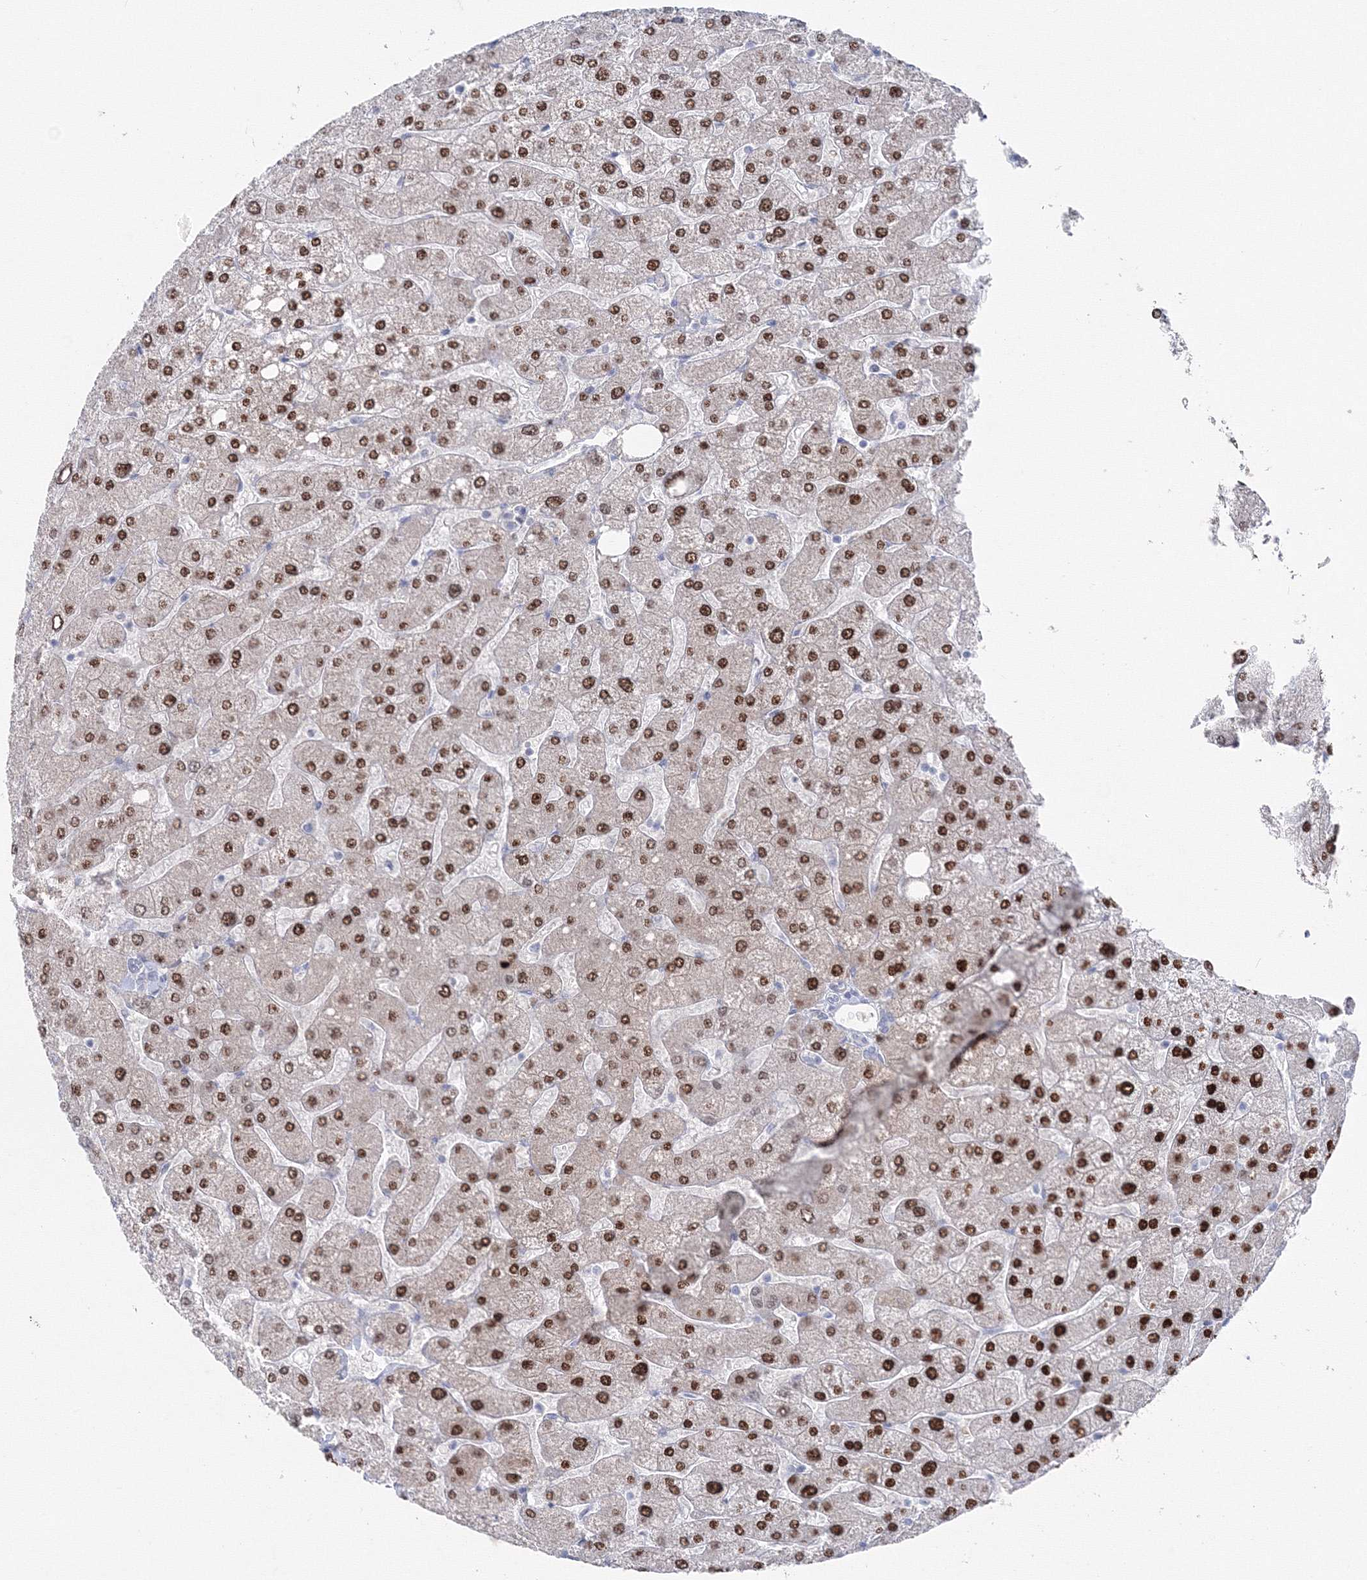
{"staining": {"intensity": "negative", "quantity": "none", "location": "none"}, "tissue": "liver", "cell_type": "Cholangiocytes", "image_type": "normal", "snomed": [{"axis": "morphology", "description": "Normal tissue, NOS"}, {"axis": "topography", "description": "Liver"}], "caption": "DAB (3,3'-diaminobenzidine) immunohistochemical staining of benign liver shows no significant staining in cholangiocytes.", "gene": "GCKR", "patient": {"sex": "male", "age": 55}}